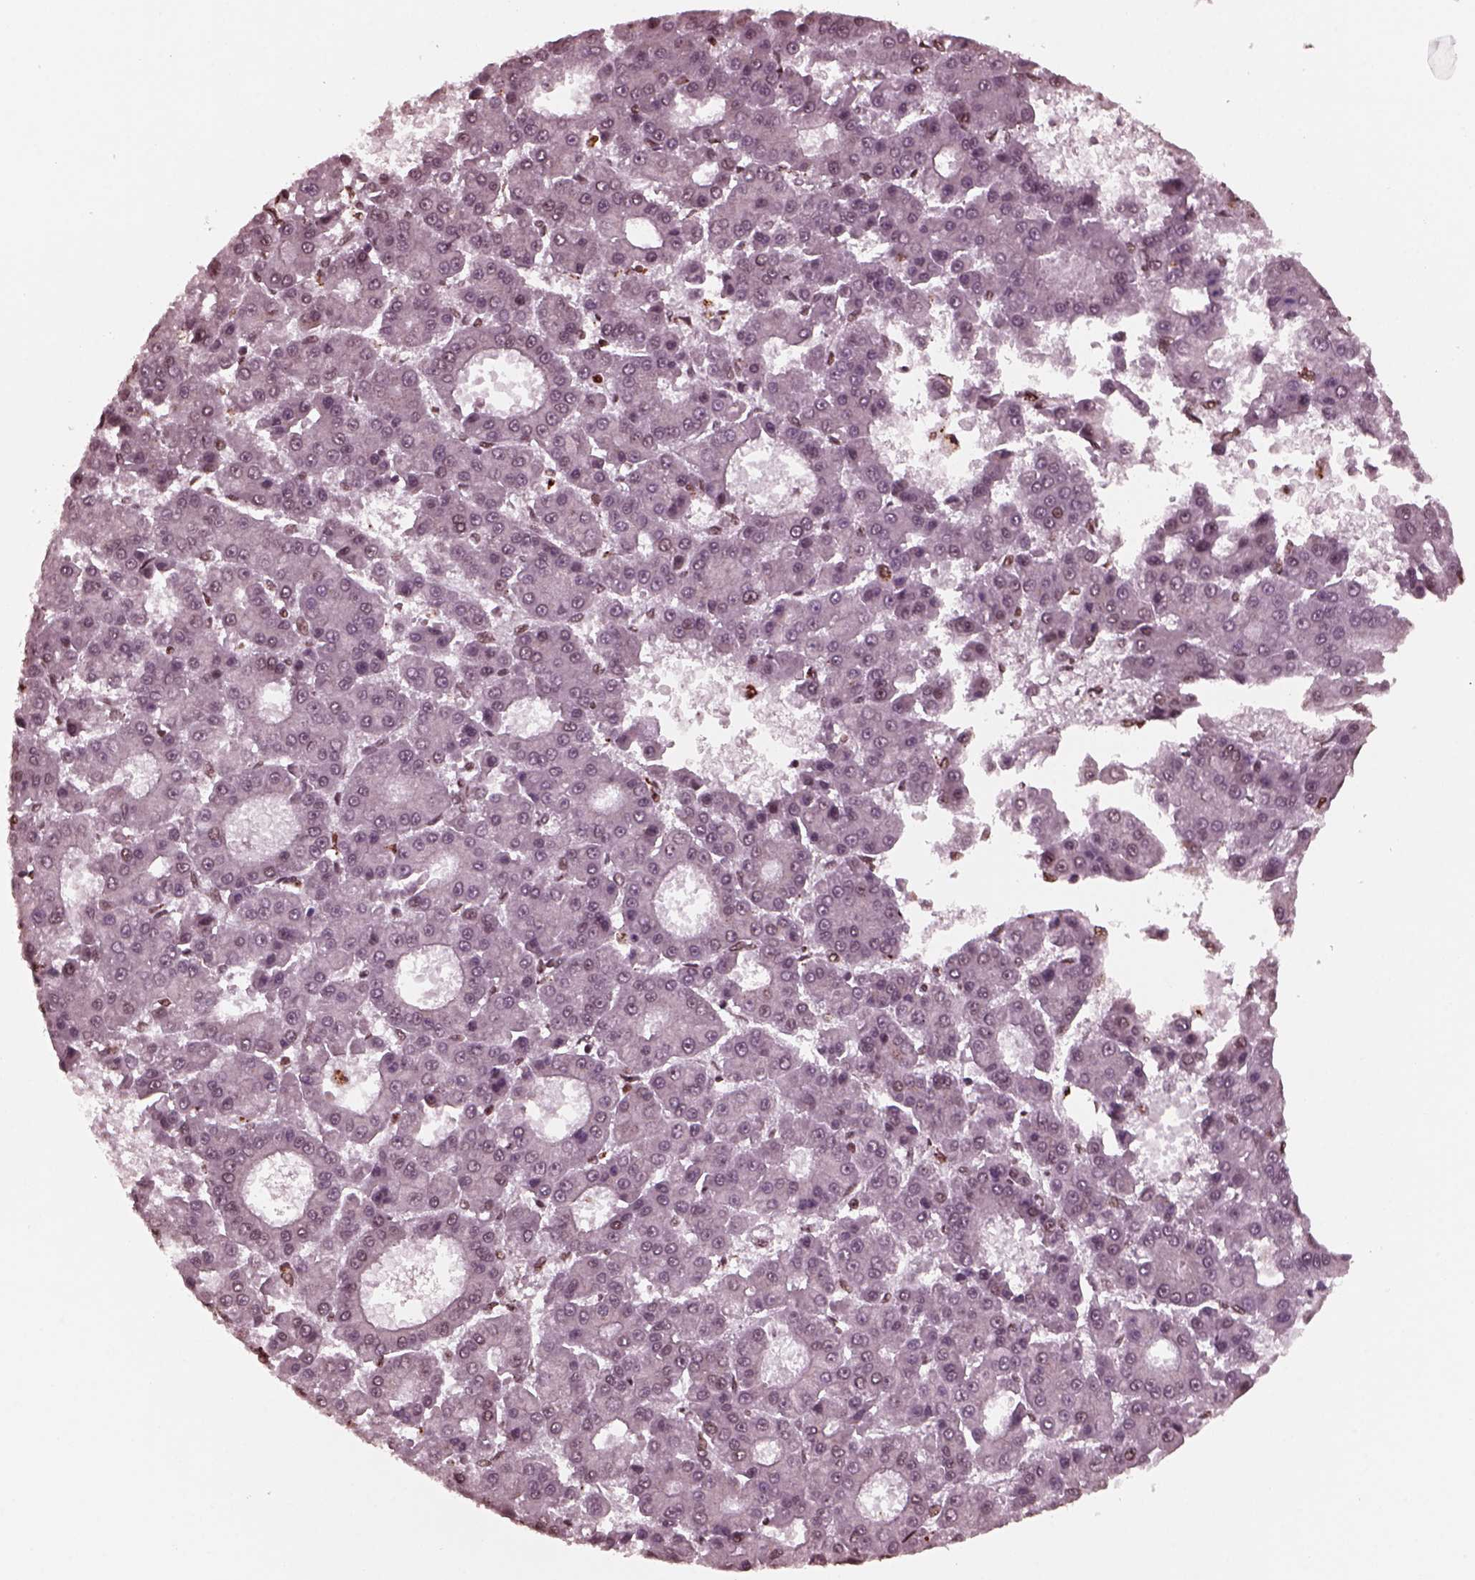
{"staining": {"intensity": "negative", "quantity": "none", "location": "none"}, "tissue": "liver cancer", "cell_type": "Tumor cells", "image_type": "cancer", "snomed": [{"axis": "morphology", "description": "Carcinoma, Hepatocellular, NOS"}, {"axis": "topography", "description": "Liver"}], "caption": "Hepatocellular carcinoma (liver) was stained to show a protein in brown. There is no significant positivity in tumor cells.", "gene": "NSD1", "patient": {"sex": "male", "age": 70}}